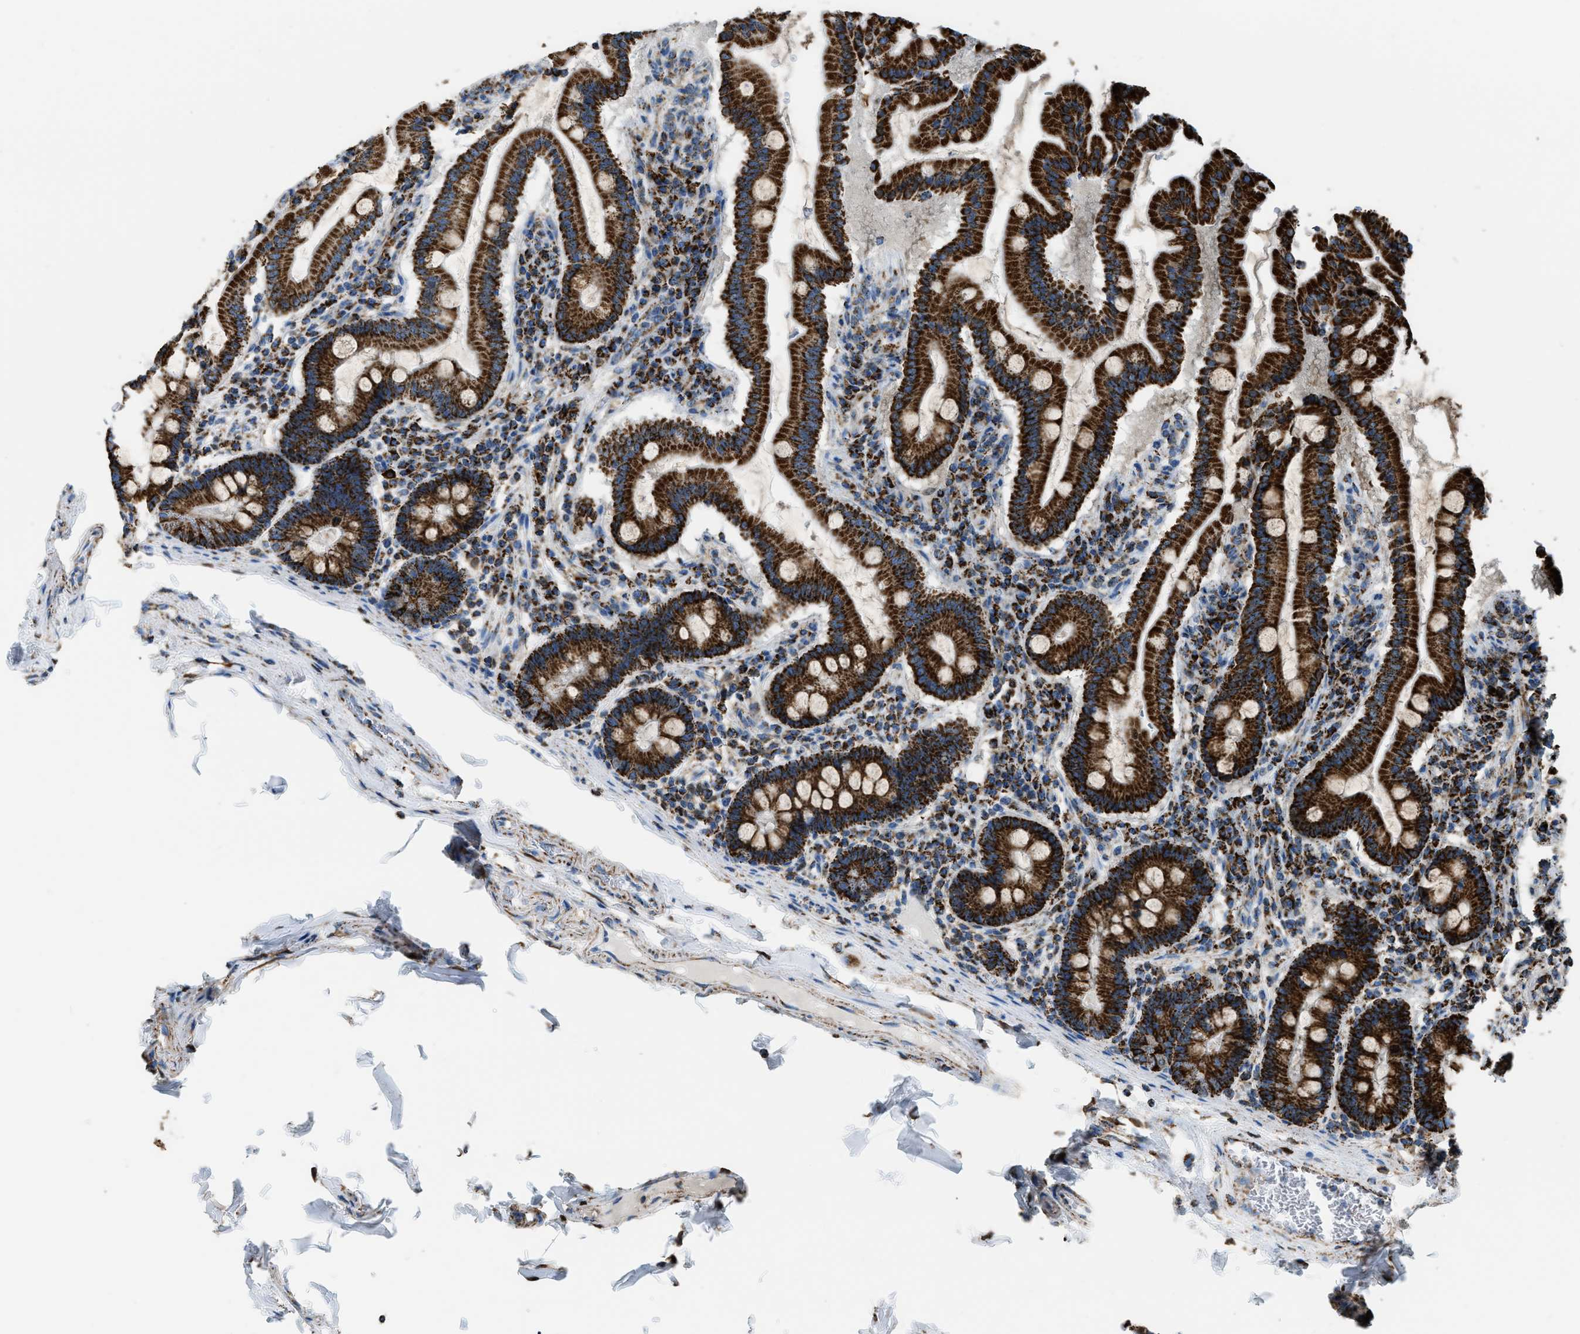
{"staining": {"intensity": "strong", "quantity": ">75%", "location": "cytoplasmic/membranous"}, "tissue": "duodenum", "cell_type": "Glandular cells", "image_type": "normal", "snomed": [{"axis": "morphology", "description": "Normal tissue, NOS"}, {"axis": "topography", "description": "Duodenum"}], "caption": "A brown stain highlights strong cytoplasmic/membranous staining of a protein in glandular cells of benign human duodenum. The staining was performed using DAB (3,3'-diaminobenzidine), with brown indicating positive protein expression. Nuclei are stained blue with hematoxylin.", "gene": "ETFB", "patient": {"sex": "male", "age": 50}}